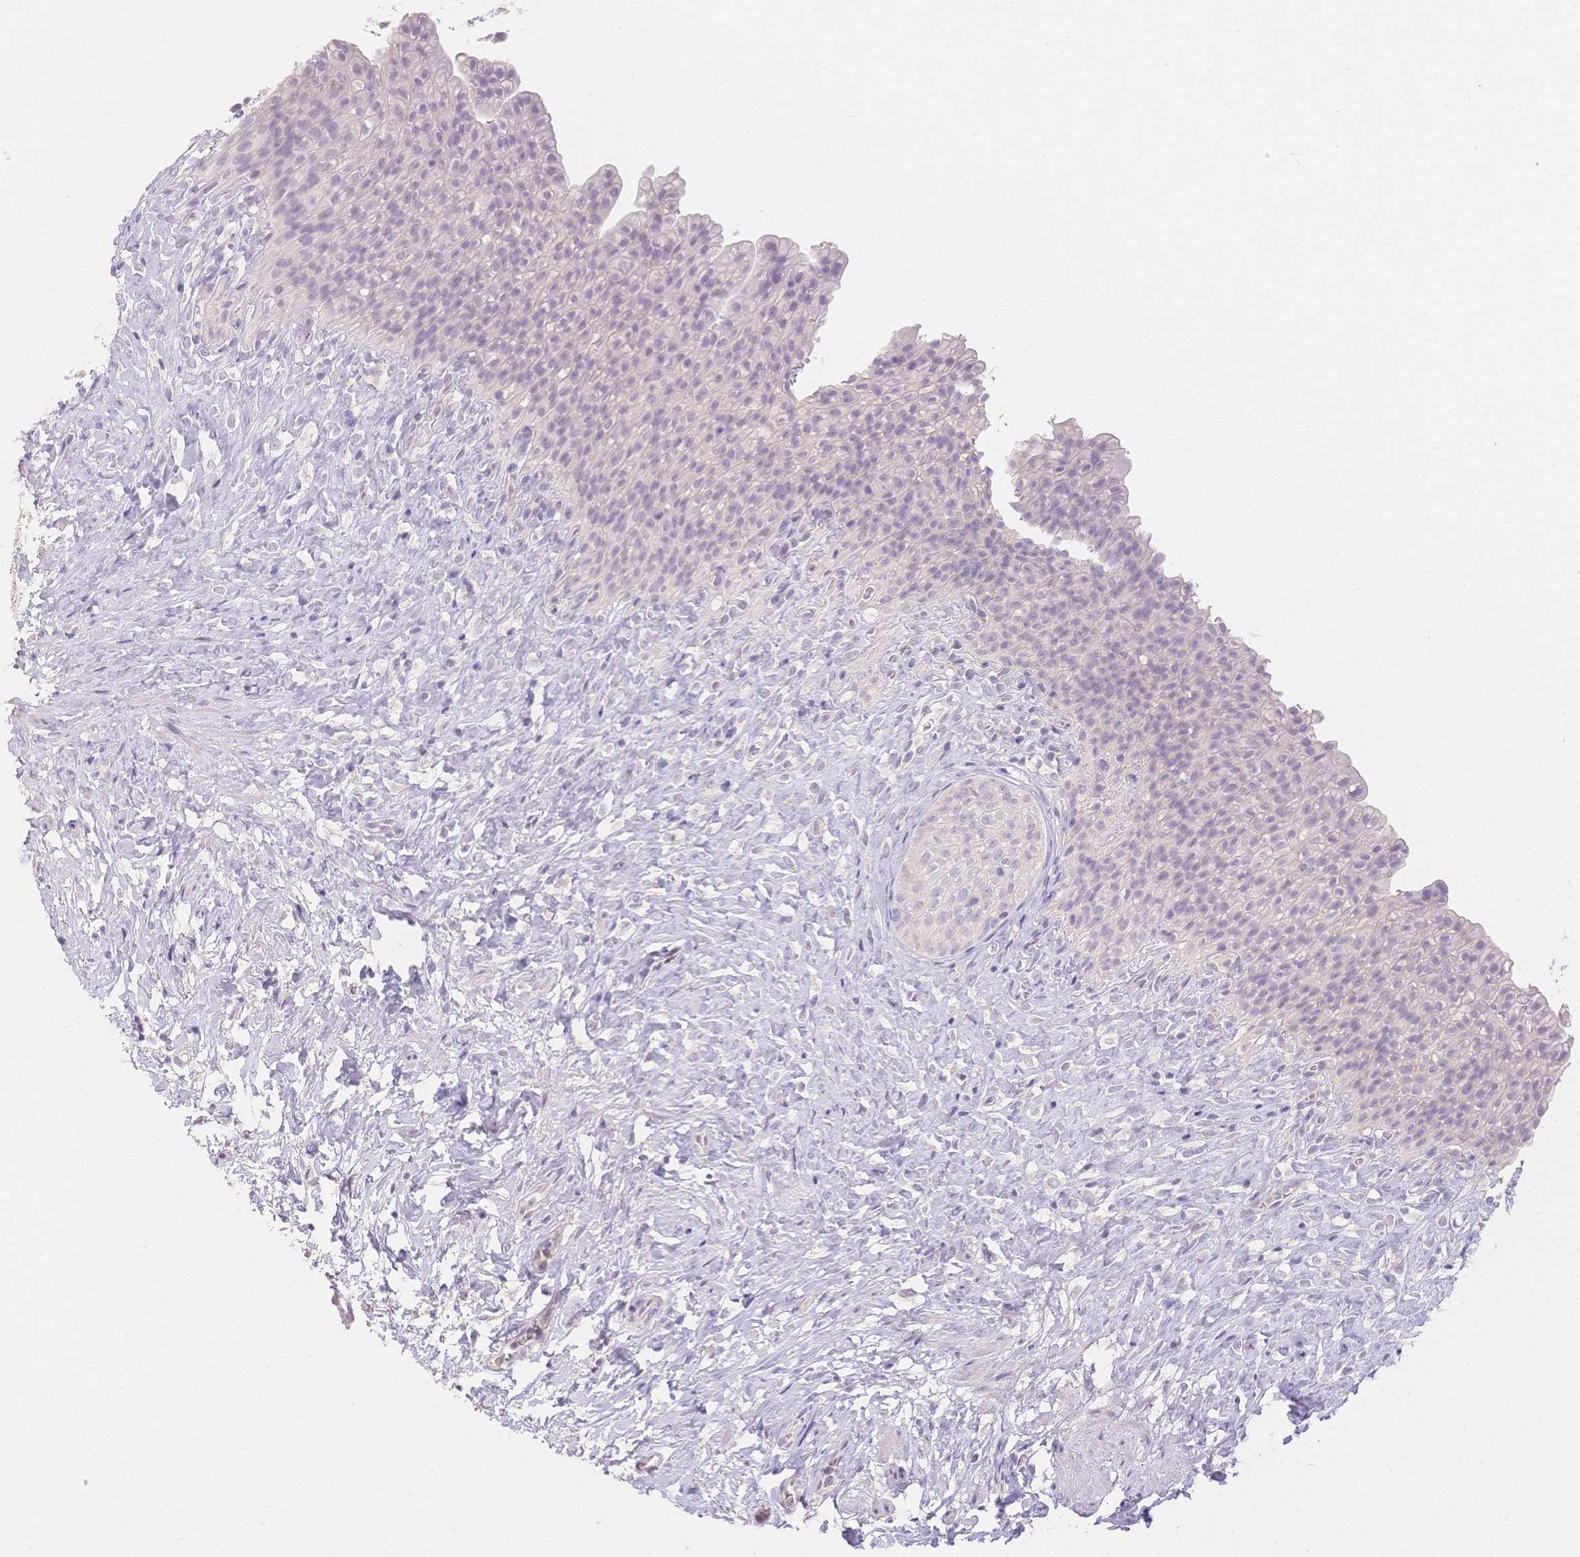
{"staining": {"intensity": "negative", "quantity": "none", "location": "none"}, "tissue": "urinary bladder", "cell_type": "Urothelial cells", "image_type": "normal", "snomed": [{"axis": "morphology", "description": "Normal tissue, NOS"}, {"axis": "topography", "description": "Urinary bladder"}, {"axis": "topography", "description": "Prostate"}], "caption": "Immunohistochemical staining of benign human urinary bladder exhibits no significant positivity in urothelial cells. (DAB immunohistochemistry with hematoxylin counter stain).", "gene": "SUV39H2", "patient": {"sex": "male", "age": 76}}